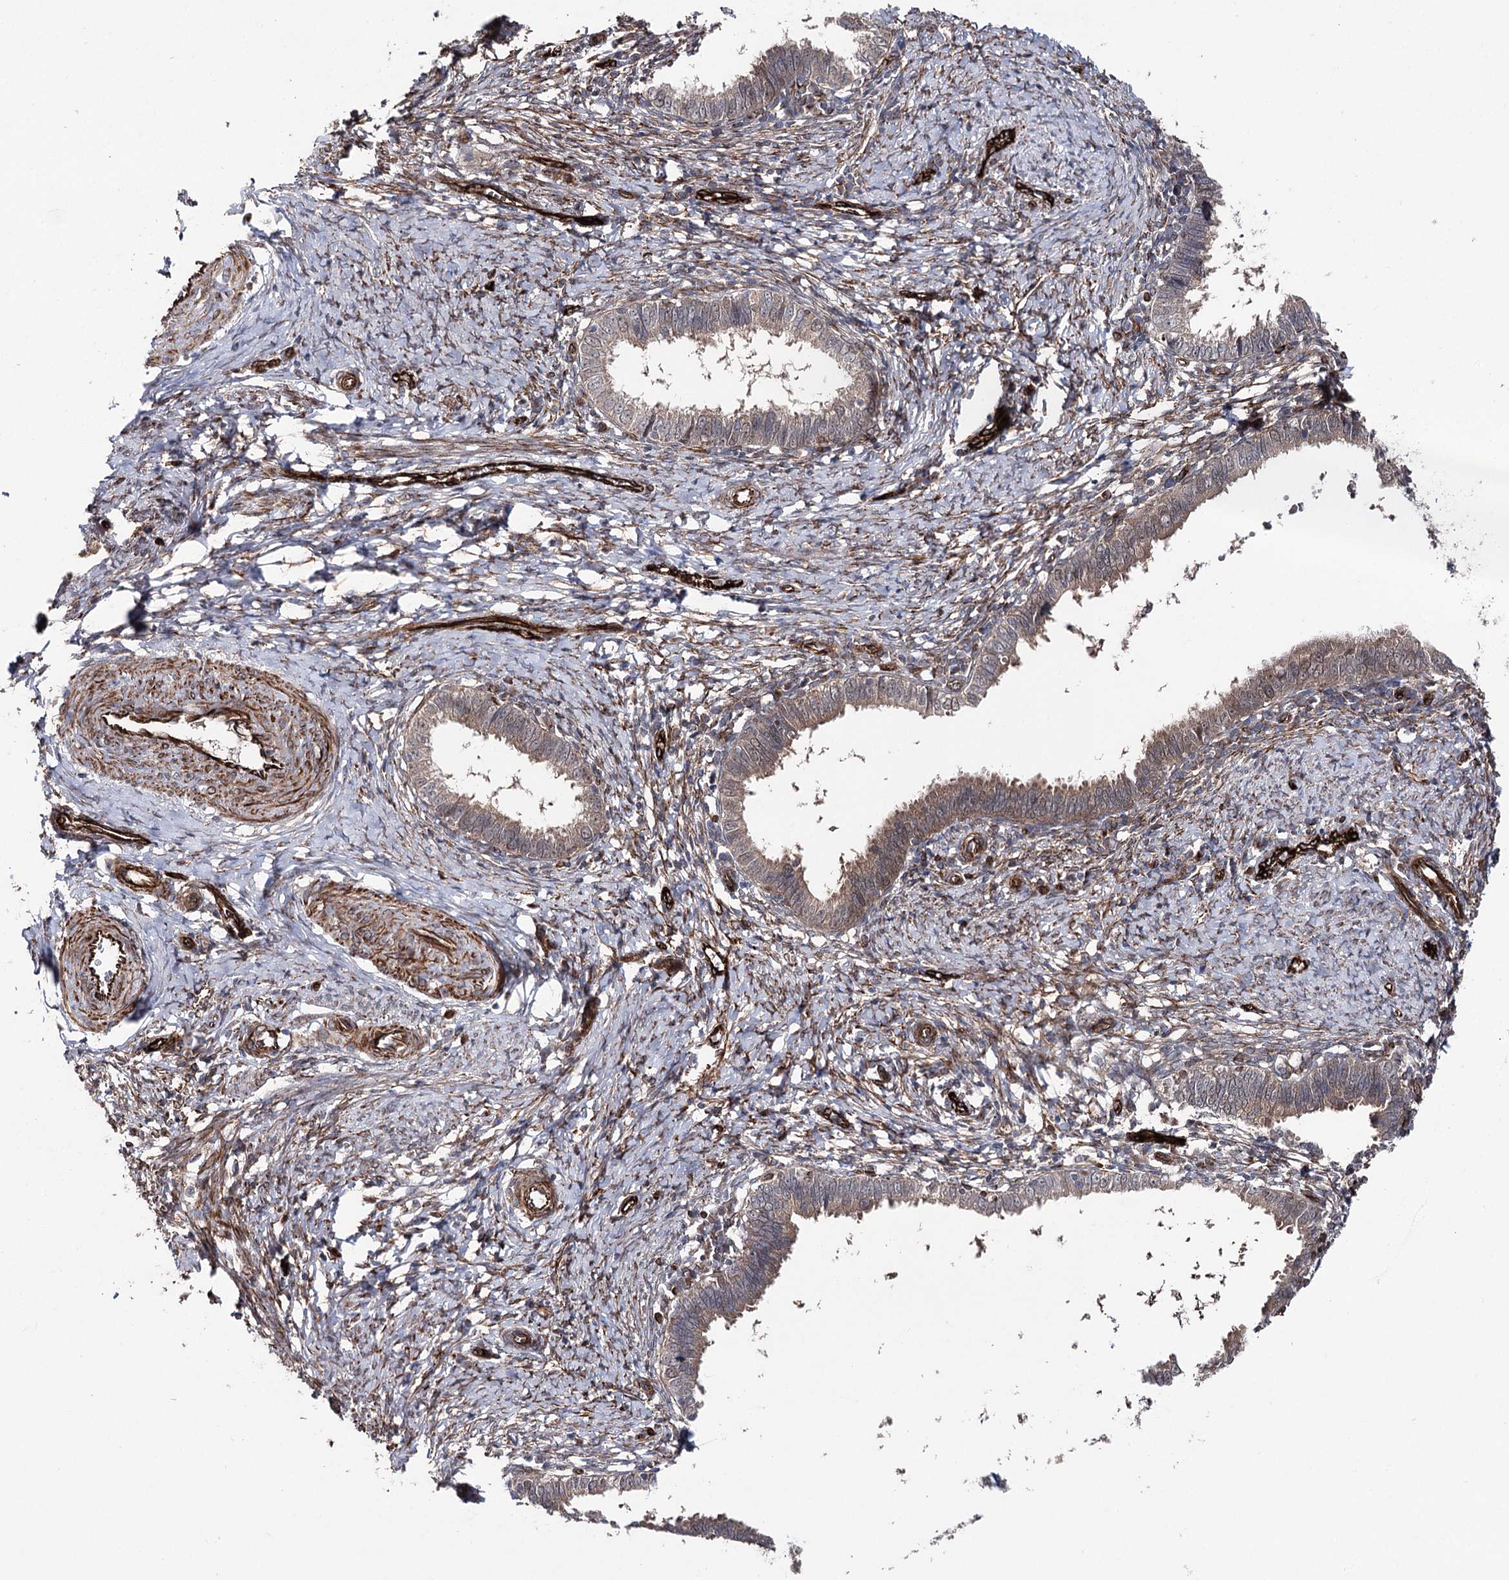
{"staining": {"intensity": "weak", "quantity": ">75%", "location": "cytoplasmic/membranous,nuclear"}, "tissue": "cervical cancer", "cell_type": "Tumor cells", "image_type": "cancer", "snomed": [{"axis": "morphology", "description": "Adenocarcinoma, NOS"}, {"axis": "topography", "description": "Cervix"}], "caption": "Immunohistochemistry (IHC) of cervical cancer (adenocarcinoma) reveals low levels of weak cytoplasmic/membranous and nuclear staining in about >75% of tumor cells.", "gene": "MIB1", "patient": {"sex": "female", "age": 36}}